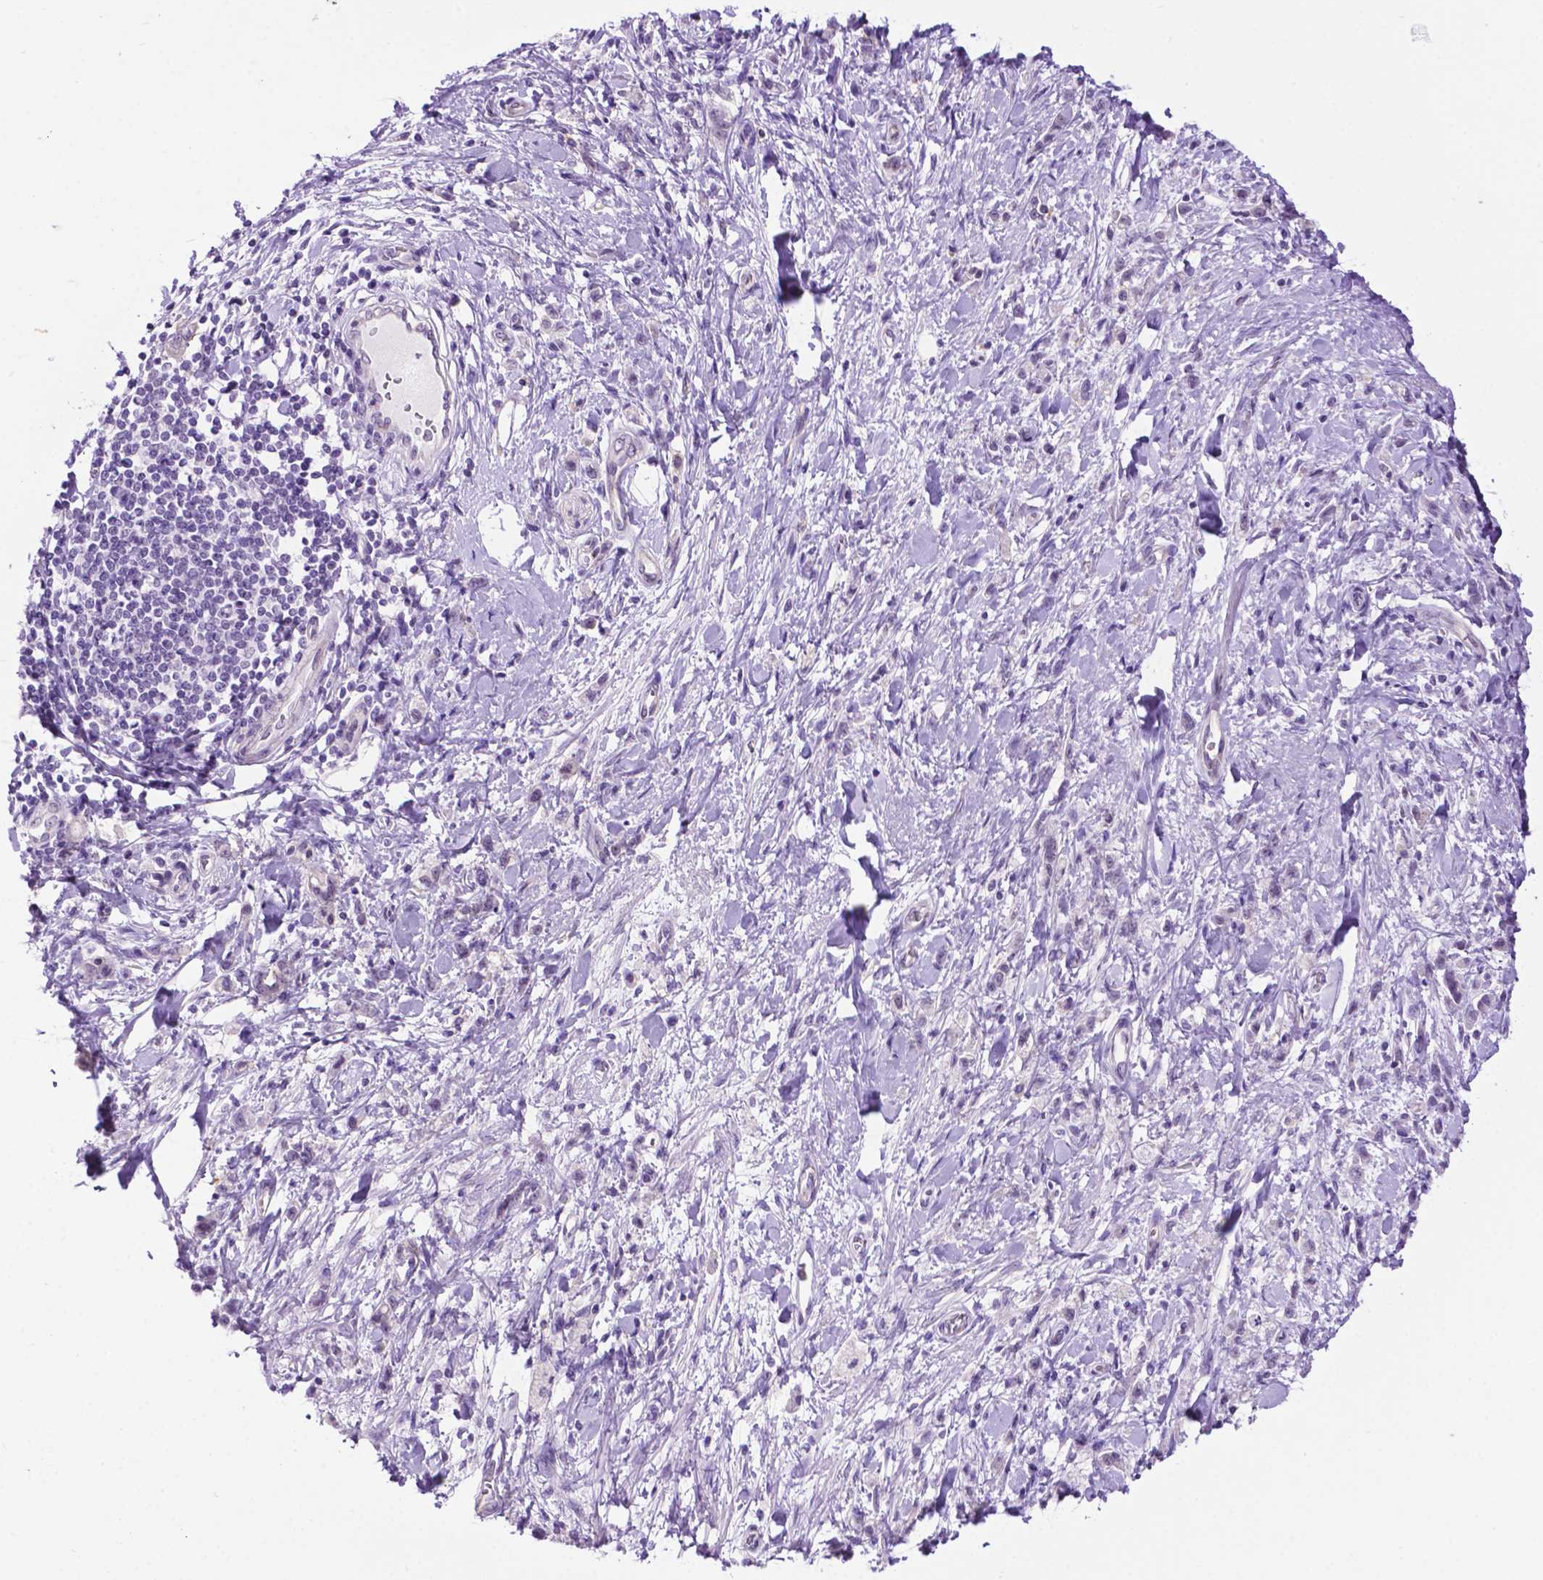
{"staining": {"intensity": "negative", "quantity": "none", "location": "none"}, "tissue": "stomach cancer", "cell_type": "Tumor cells", "image_type": "cancer", "snomed": [{"axis": "morphology", "description": "Adenocarcinoma, NOS"}, {"axis": "topography", "description": "Stomach"}], "caption": "Immunohistochemistry of human stomach cancer (adenocarcinoma) demonstrates no staining in tumor cells. (Stains: DAB immunohistochemistry with hematoxylin counter stain, Microscopy: brightfield microscopy at high magnification).", "gene": "TACSTD2", "patient": {"sex": "male", "age": 77}}